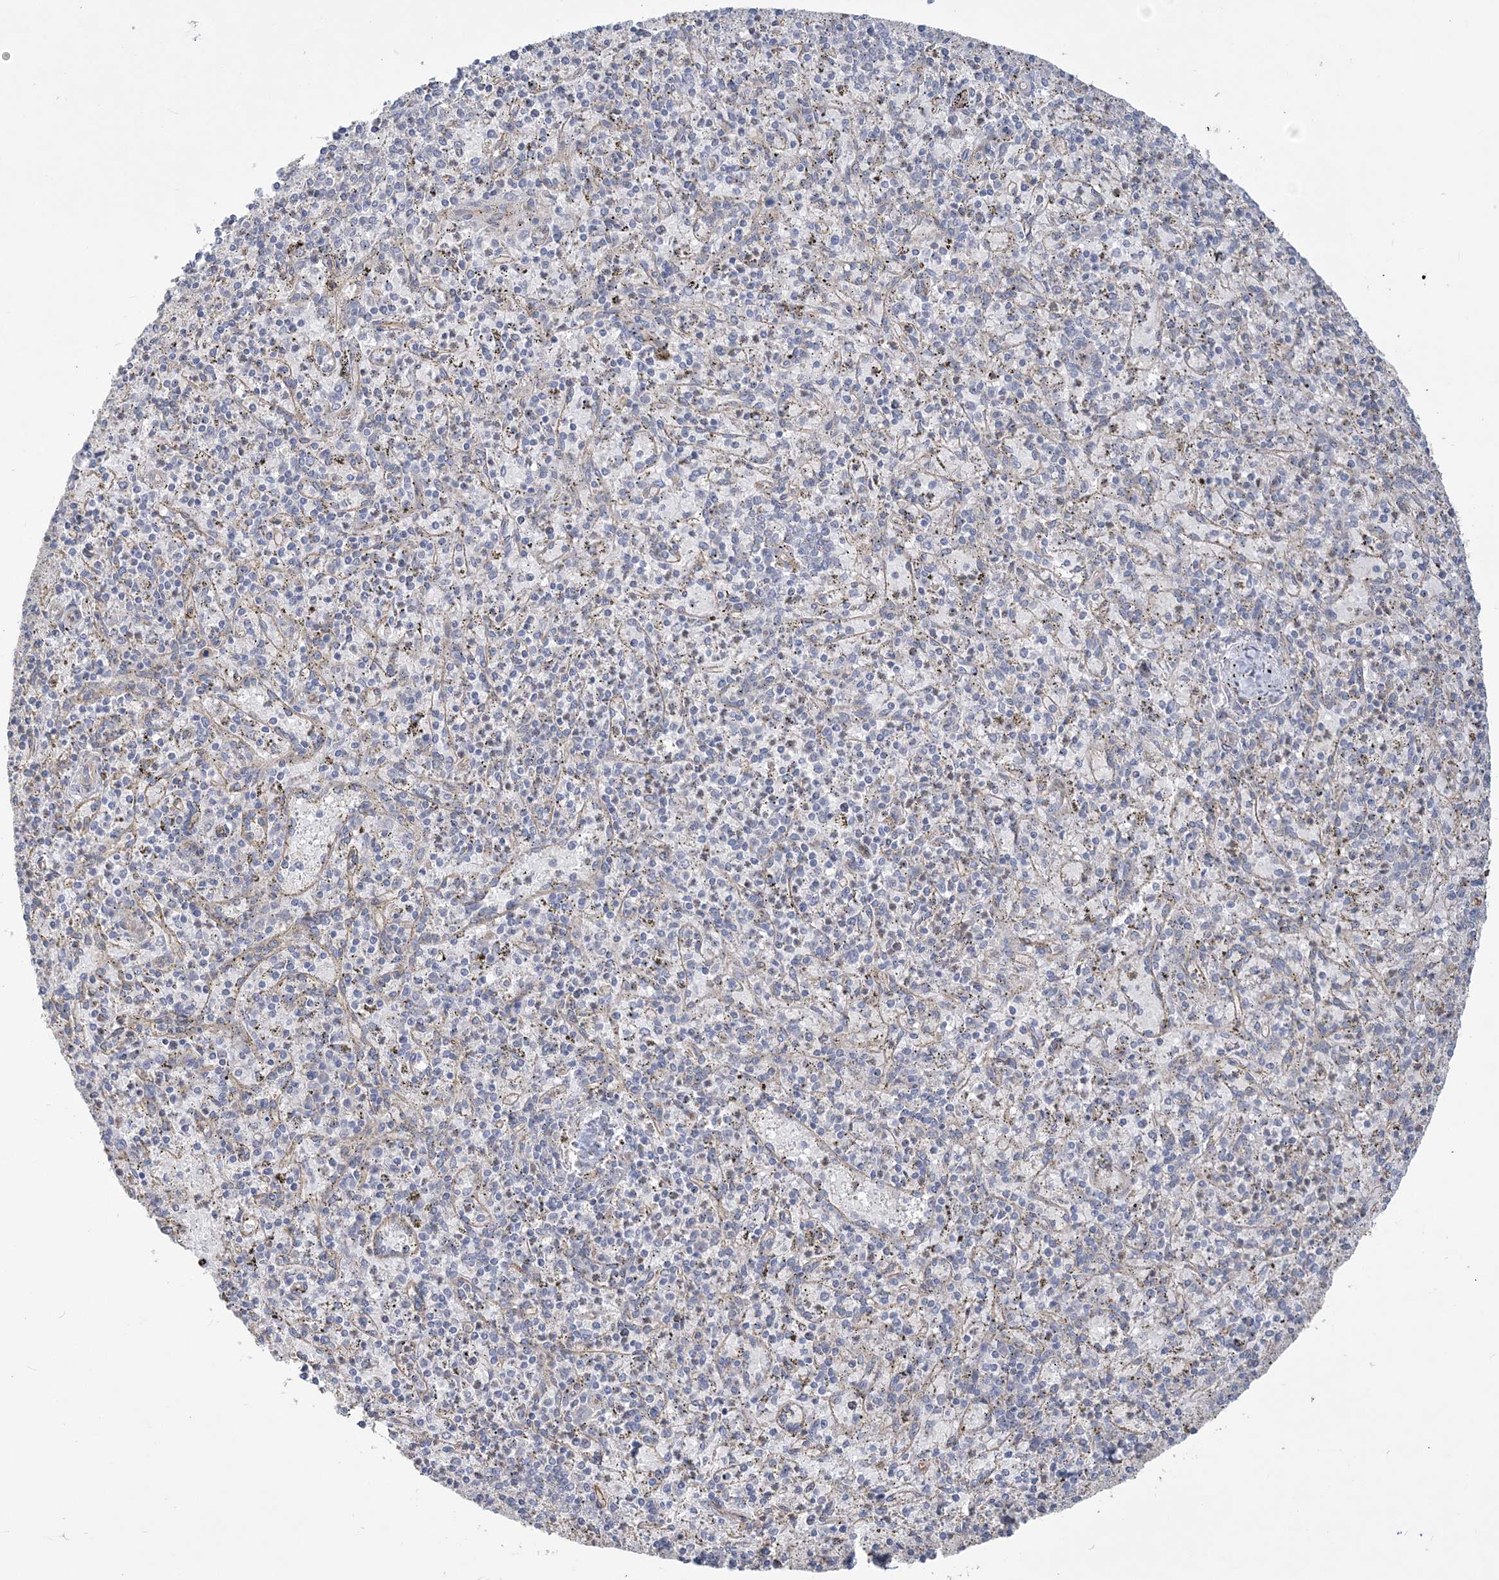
{"staining": {"intensity": "negative", "quantity": "none", "location": "none"}, "tissue": "spleen", "cell_type": "Cells in red pulp", "image_type": "normal", "snomed": [{"axis": "morphology", "description": "Normal tissue, NOS"}, {"axis": "topography", "description": "Spleen"}], "caption": "This is an IHC photomicrograph of unremarkable human spleen. There is no positivity in cells in red pulp.", "gene": "ZNF821", "patient": {"sex": "male", "age": 72}}